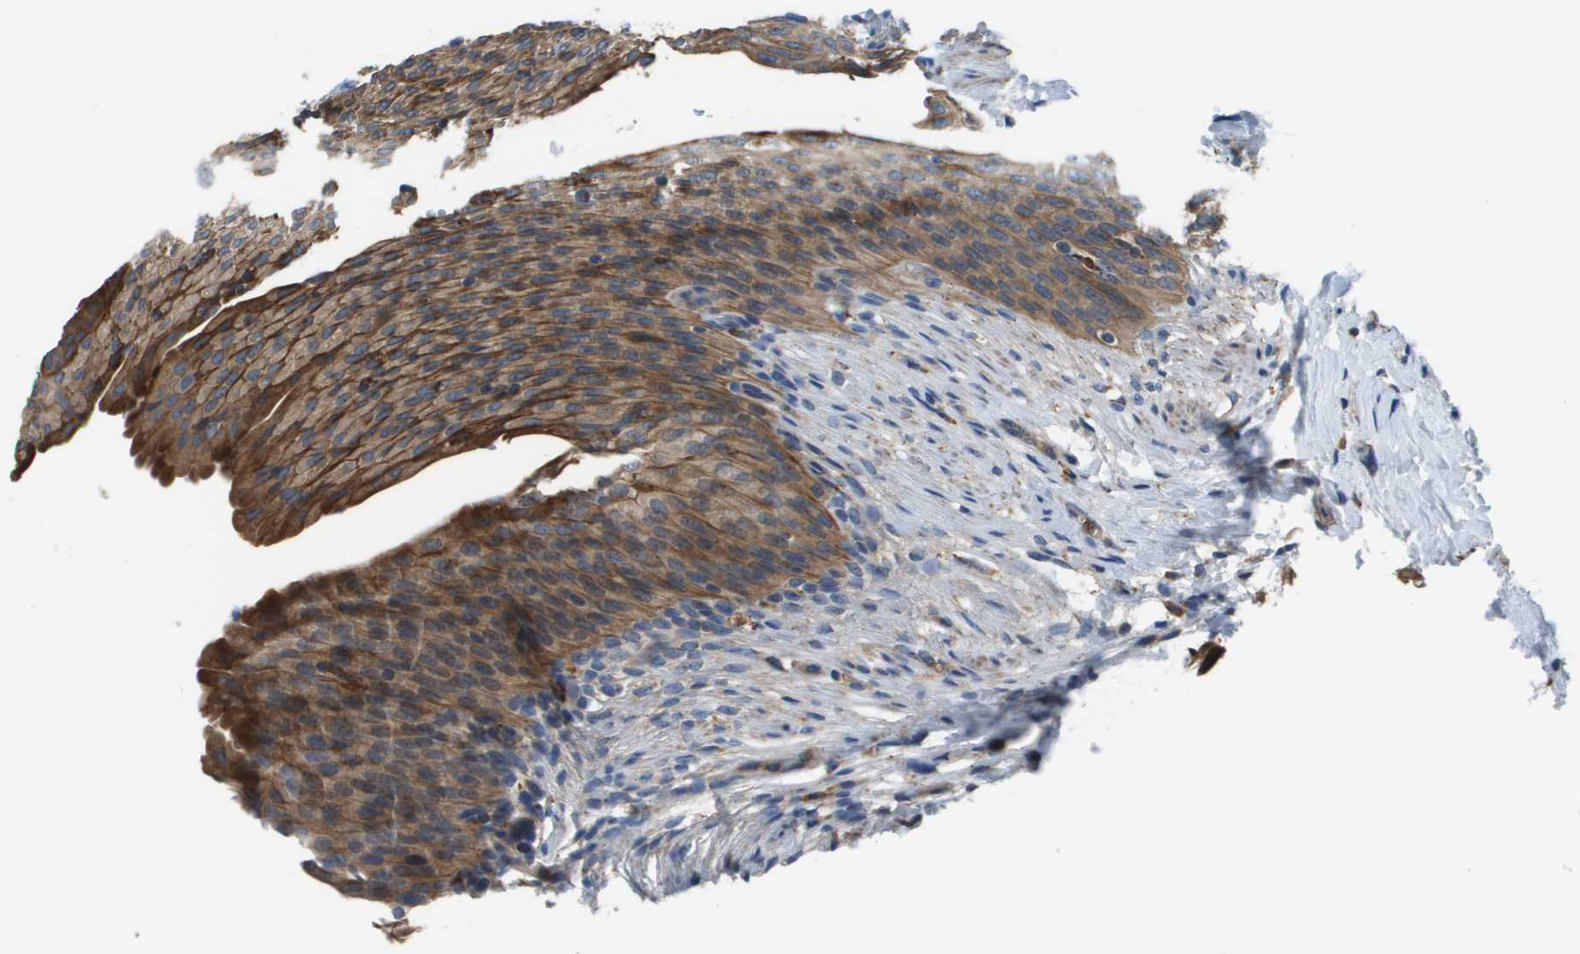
{"staining": {"intensity": "moderate", "quantity": ">75%", "location": "cytoplasmic/membranous"}, "tissue": "urinary bladder", "cell_type": "Urothelial cells", "image_type": "normal", "snomed": [{"axis": "morphology", "description": "Normal tissue, NOS"}, {"axis": "topography", "description": "Urinary bladder"}], "caption": "This photomicrograph reveals IHC staining of benign urinary bladder, with medium moderate cytoplasmic/membranous positivity in about >75% of urothelial cells.", "gene": "CNPY3", "patient": {"sex": "female", "age": 79}}